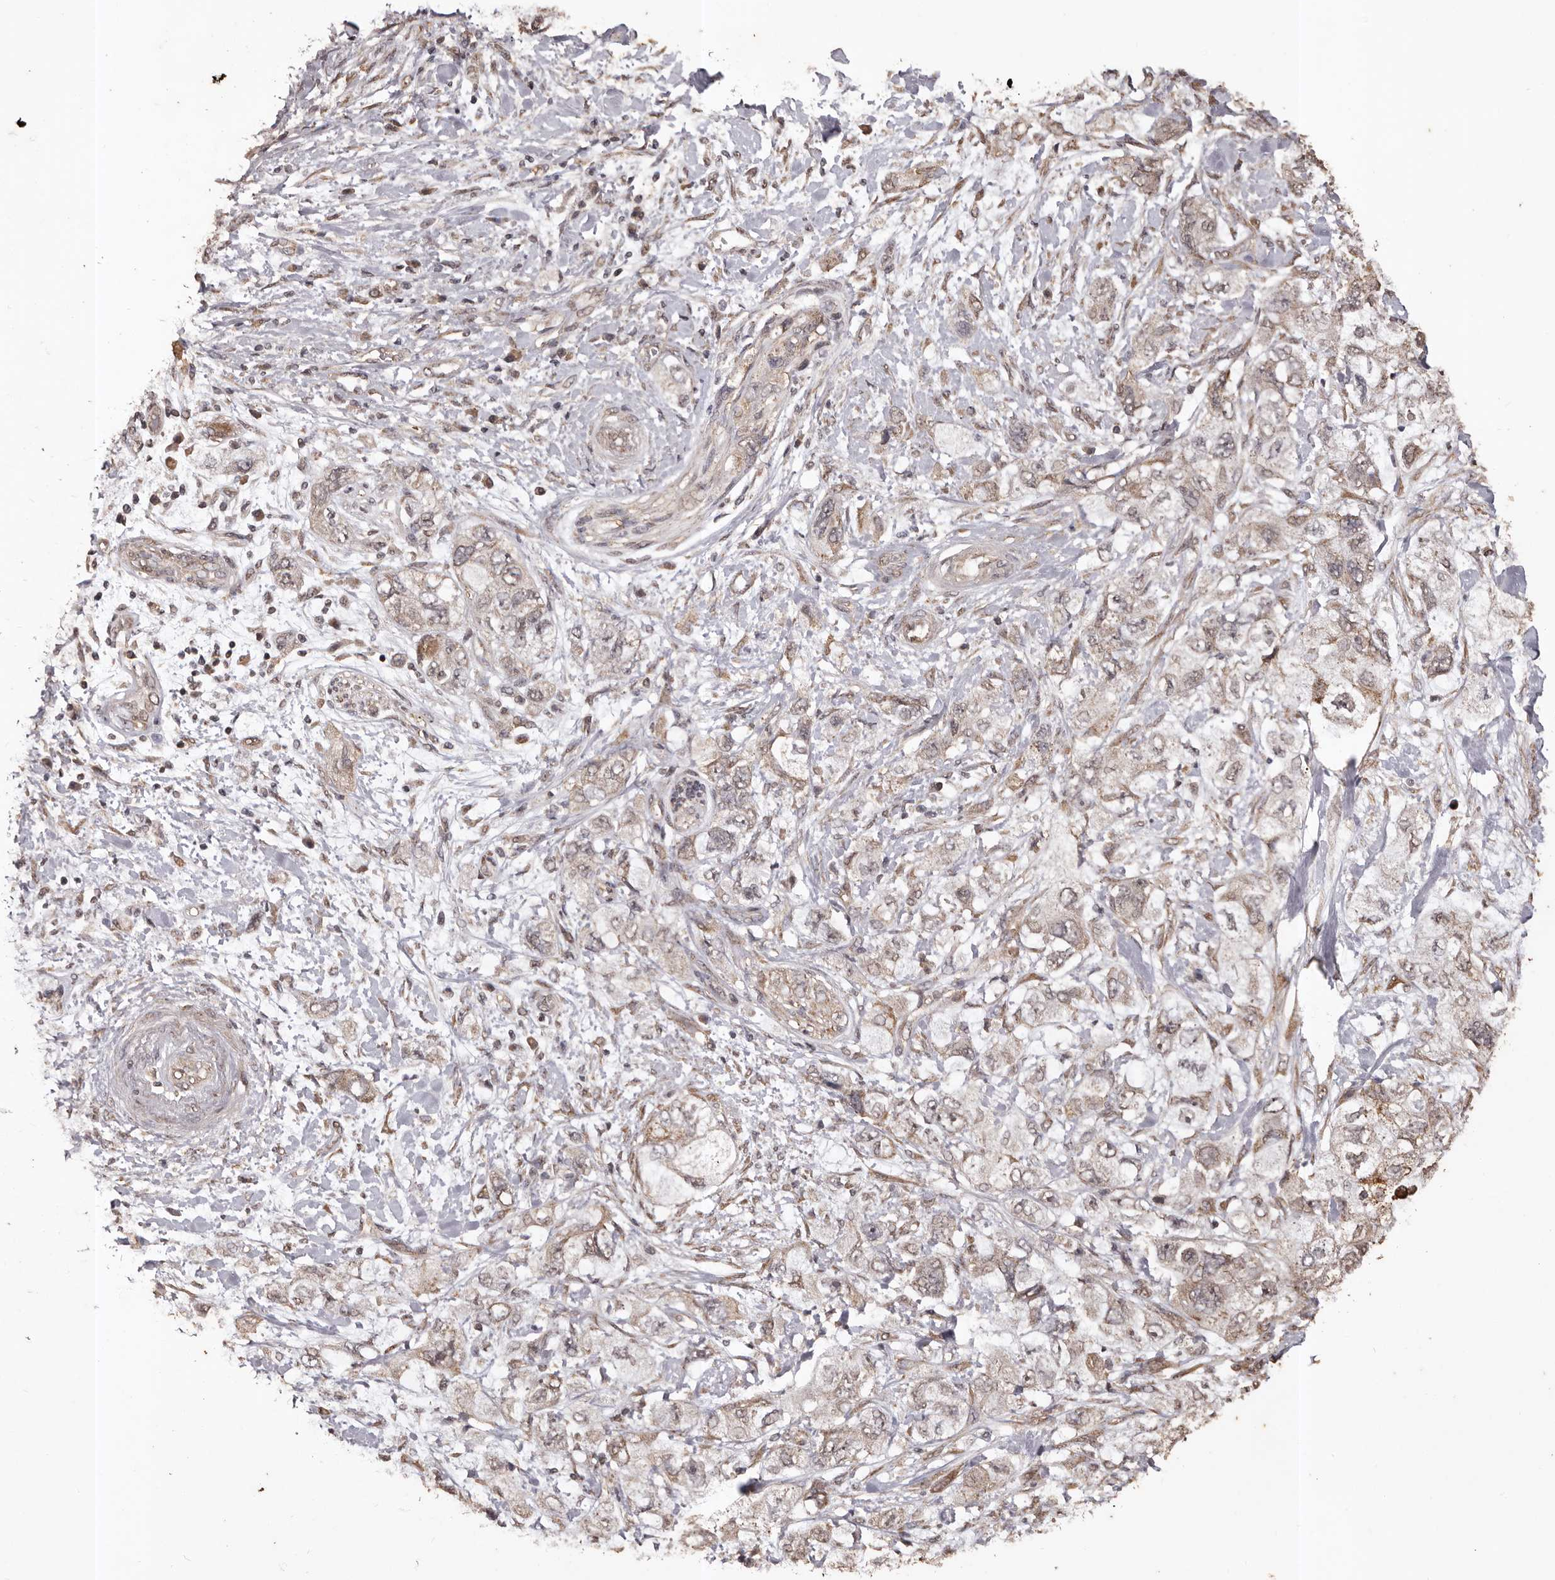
{"staining": {"intensity": "weak", "quantity": "25%-75%", "location": "cytoplasmic/membranous"}, "tissue": "pancreatic cancer", "cell_type": "Tumor cells", "image_type": "cancer", "snomed": [{"axis": "morphology", "description": "Adenocarcinoma, NOS"}, {"axis": "topography", "description": "Pancreas"}], "caption": "Adenocarcinoma (pancreatic) stained with DAB immunohistochemistry reveals low levels of weak cytoplasmic/membranous staining in approximately 25%-75% of tumor cells.", "gene": "NAV1", "patient": {"sex": "female", "age": 73}}